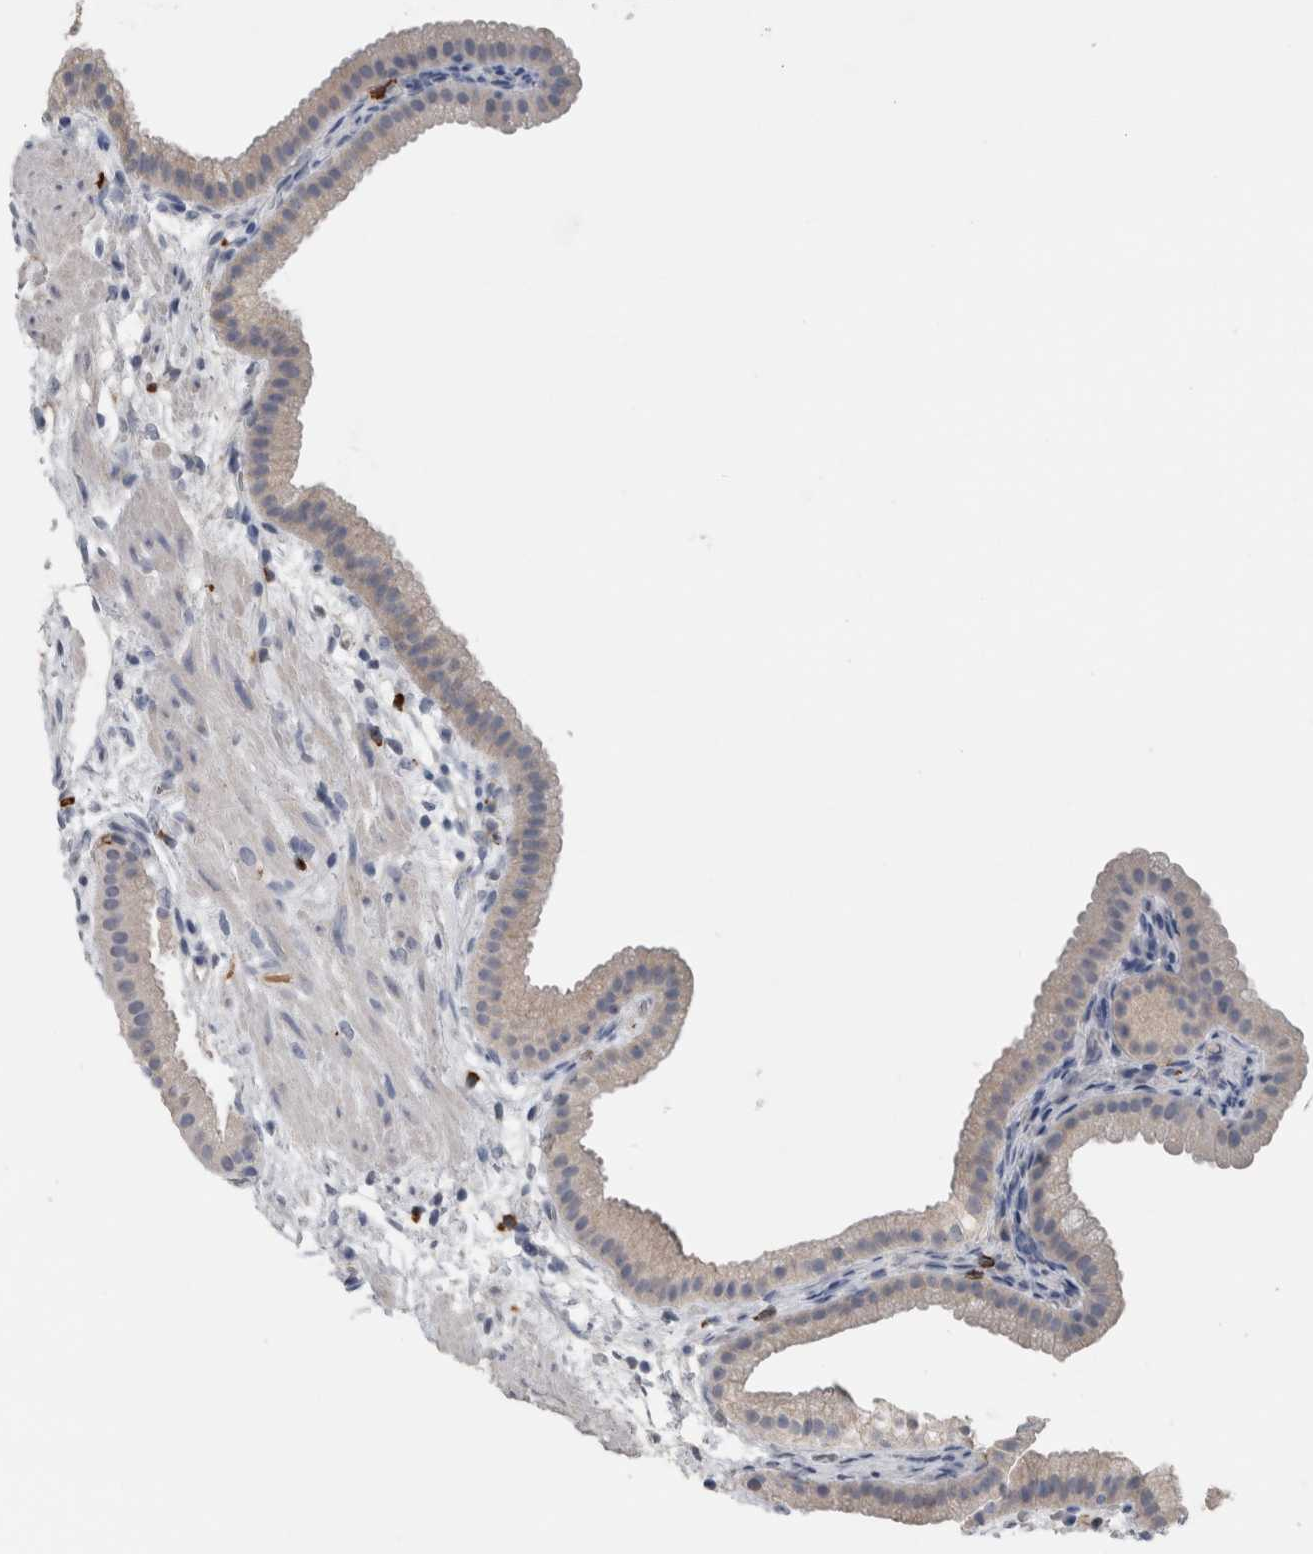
{"staining": {"intensity": "negative", "quantity": "none", "location": "none"}, "tissue": "gallbladder", "cell_type": "Glandular cells", "image_type": "normal", "snomed": [{"axis": "morphology", "description": "Normal tissue, NOS"}, {"axis": "topography", "description": "Gallbladder"}], "caption": "An immunohistochemistry (IHC) image of unremarkable gallbladder is shown. There is no staining in glandular cells of gallbladder. (DAB immunohistochemistry with hematoxylin counter stain).", "gene": "CRNN", "patient": {"sex": "female", "age": 64}}